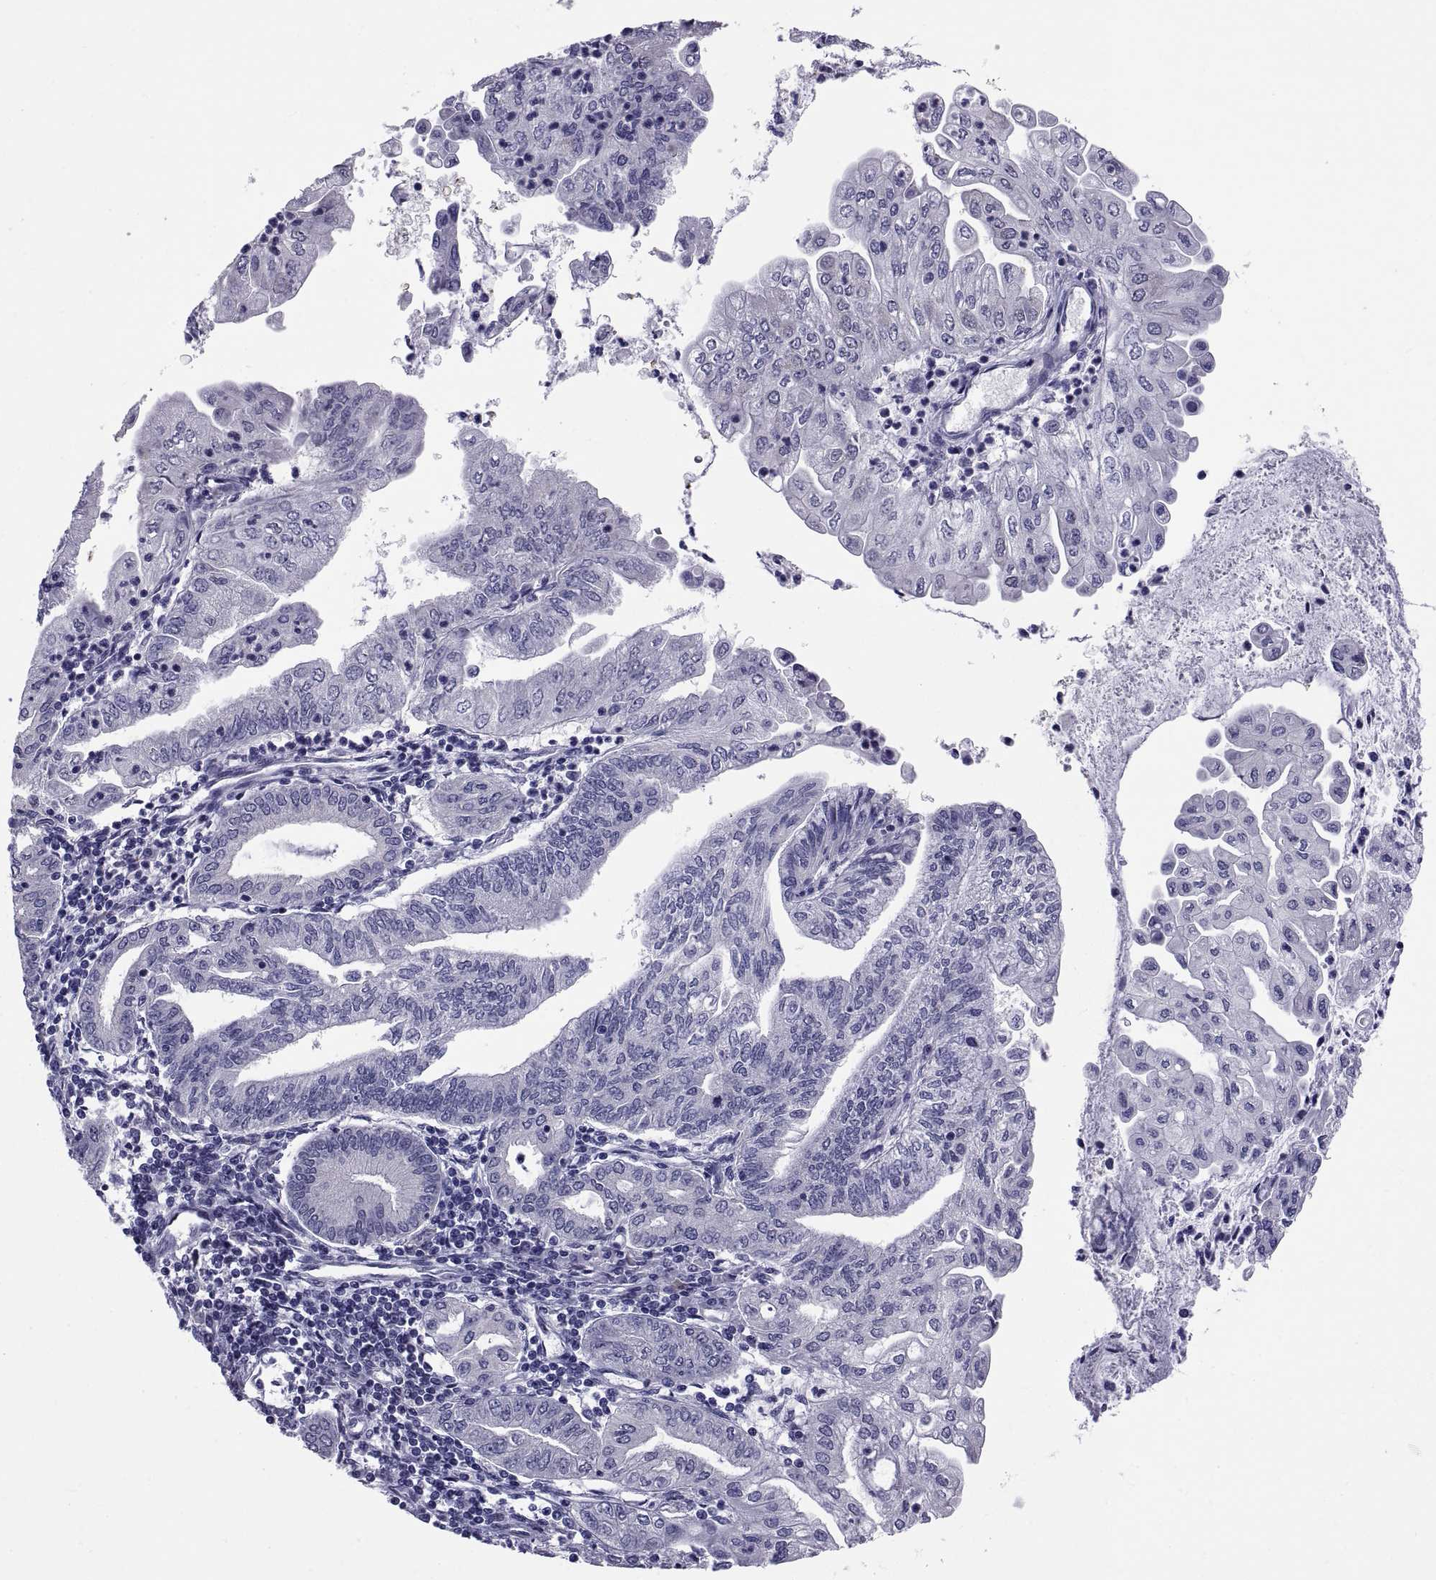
{"staining": {"intensity": "negative", "quantity": "none", "location": "none"}, "tissue": "endometrial cancer", "cell_type": "Tumor cells", "image_type": "cancer", "snomed": [{"axis": "morphology", "description": "Adenocarcinoma, NOS"}, {"axis": "topography", "description": "Endometrium"}], "caption": "There is no significant expression in tumor cells of adenocarcinoma (endometrial).", "gene": "TGFBR3L", "patient": {"sex": "female", "age": 55}}